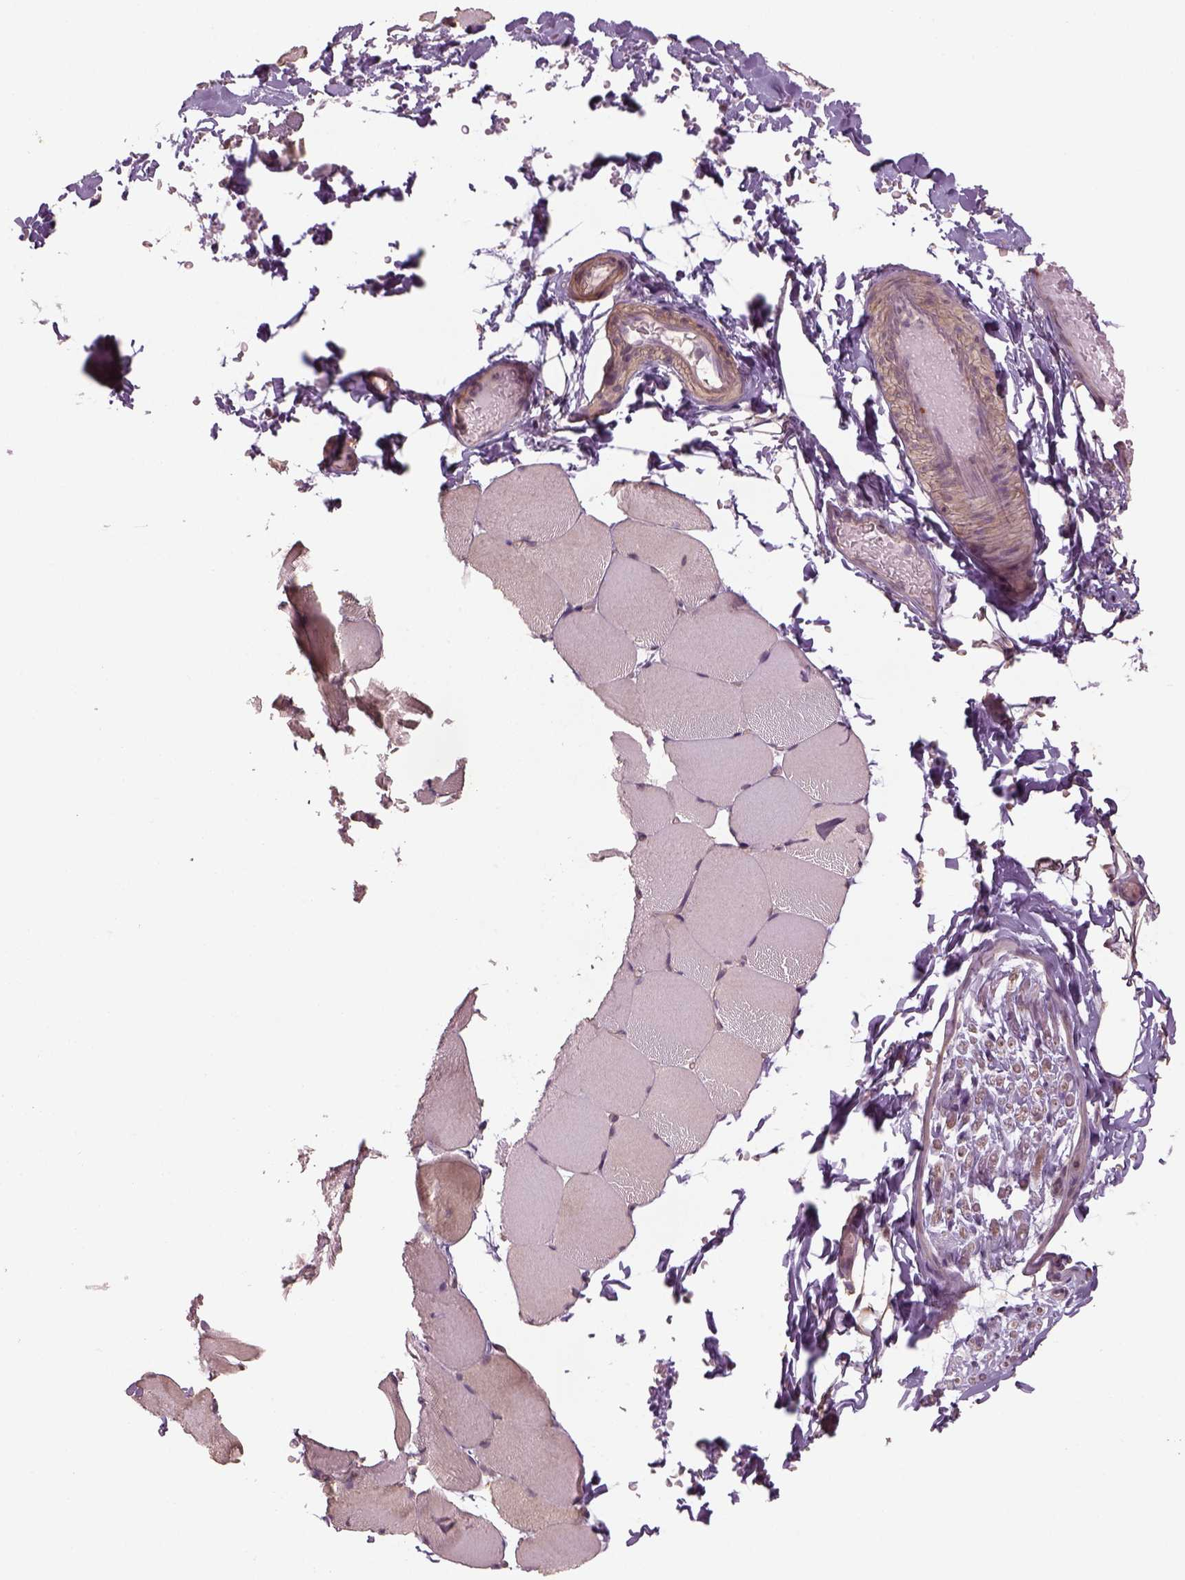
{"staining": {"intensity": "weak", "quantity": "<25%", "location": "cytoplasmic/membranous"}, "tissue": "skeletal muscle", "cell_type": "Myocytes", "image_type": "normal", "snomed": [{"axis": "morphology", "description": "Normal tissue, NOS"}, {"axis": "topography", "description": "Skeletal muscle"}], "caption": "A high-resolution histopathology image shows IHC staining of unremarkable skeletal muscle, which reveals no significant positivity in myocytes.", "gene": "LIN7A", "patient": {"sex": "female", "age": 37}}